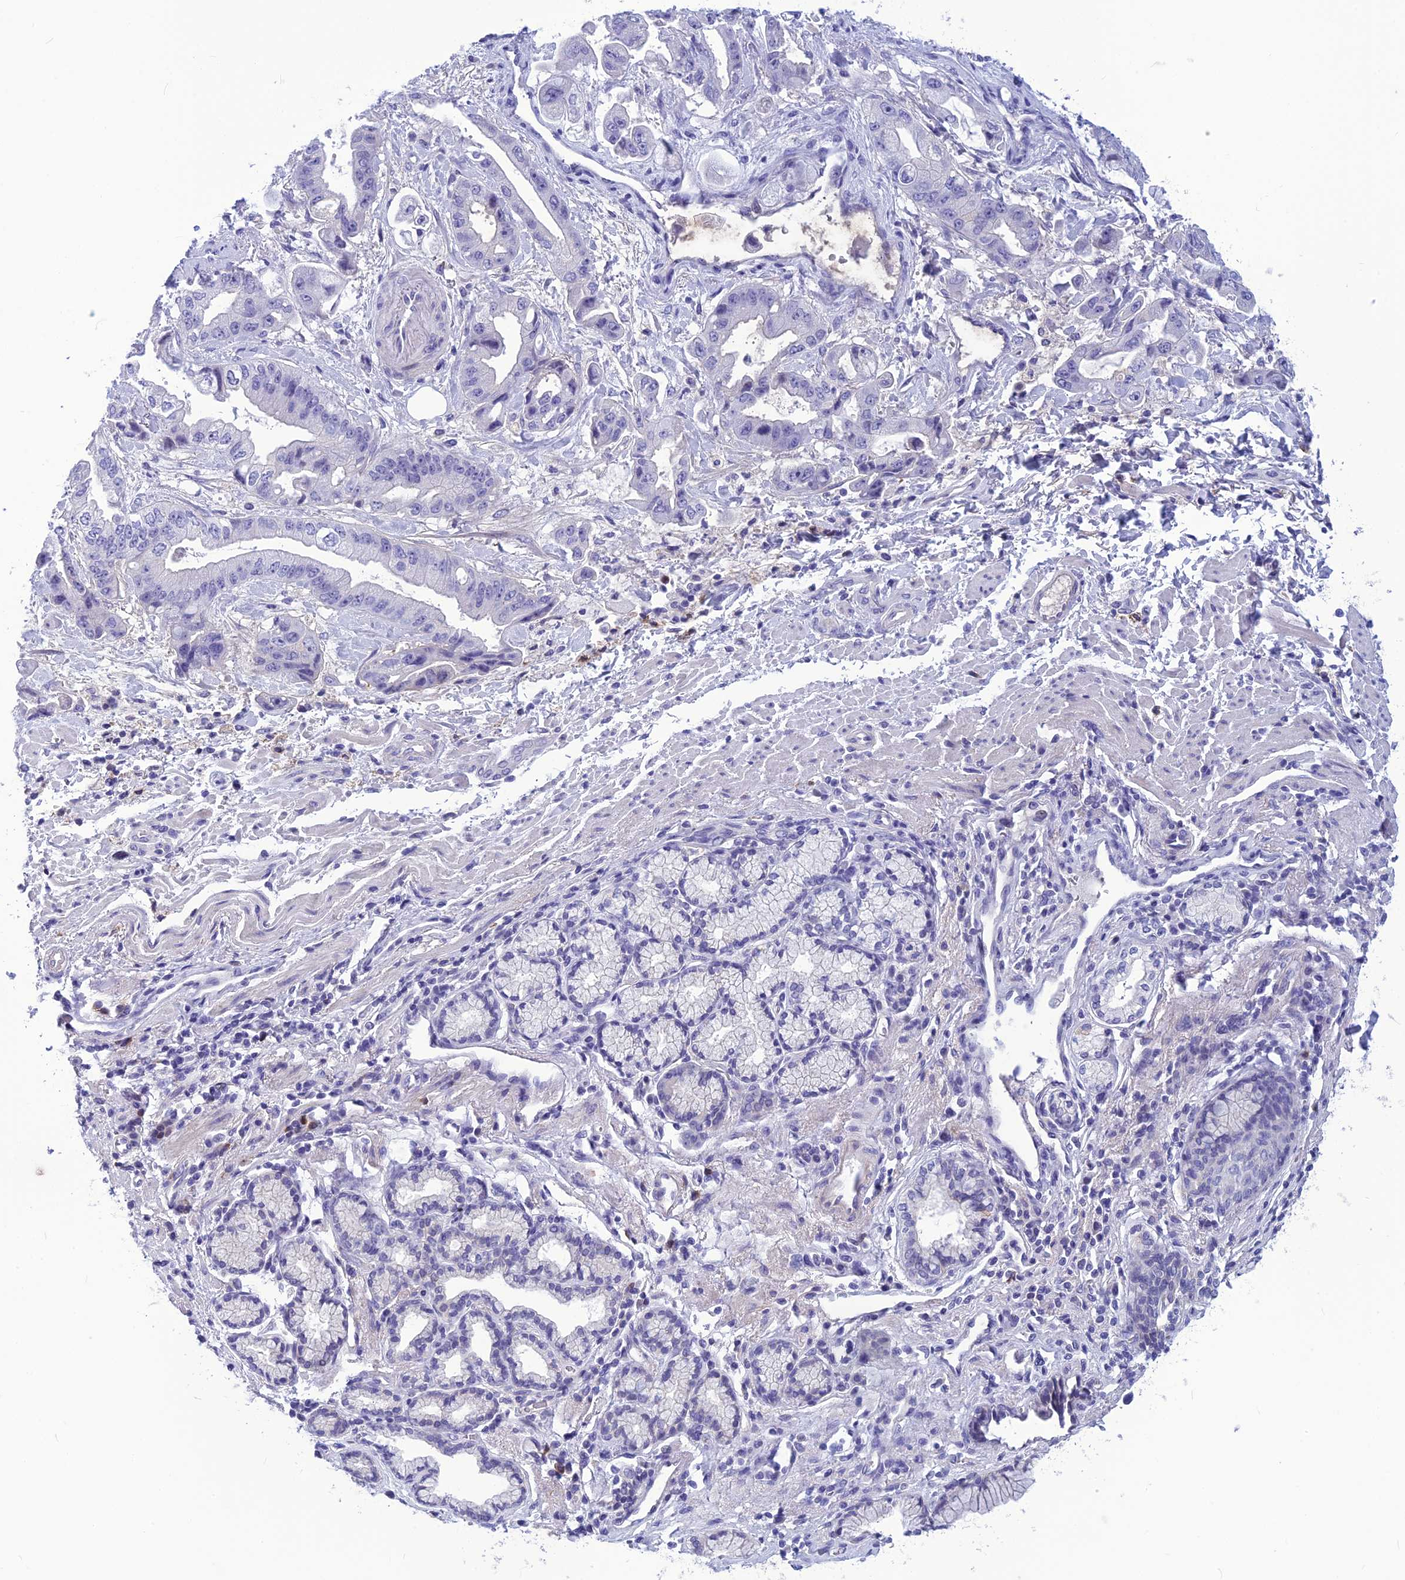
{"staining": {"intensity": "negative", "quantity": "none", "location": "none"}, "tissue": "stomach cancer", "cell_type": "Tumor cells", "image_type": "cancer", "snomed": [{"axis": "morphology", "description": "Adenocarcinoma, NOS"}, {"axis": "topography", "description": "Stomach"}], "caption": "DAB immunohistochemical staining of human stomach adenocarcinoma shows no significant expression in tumor cells.", "gene": "BBS2", "patient": {"sex": "male", "age": 62}}